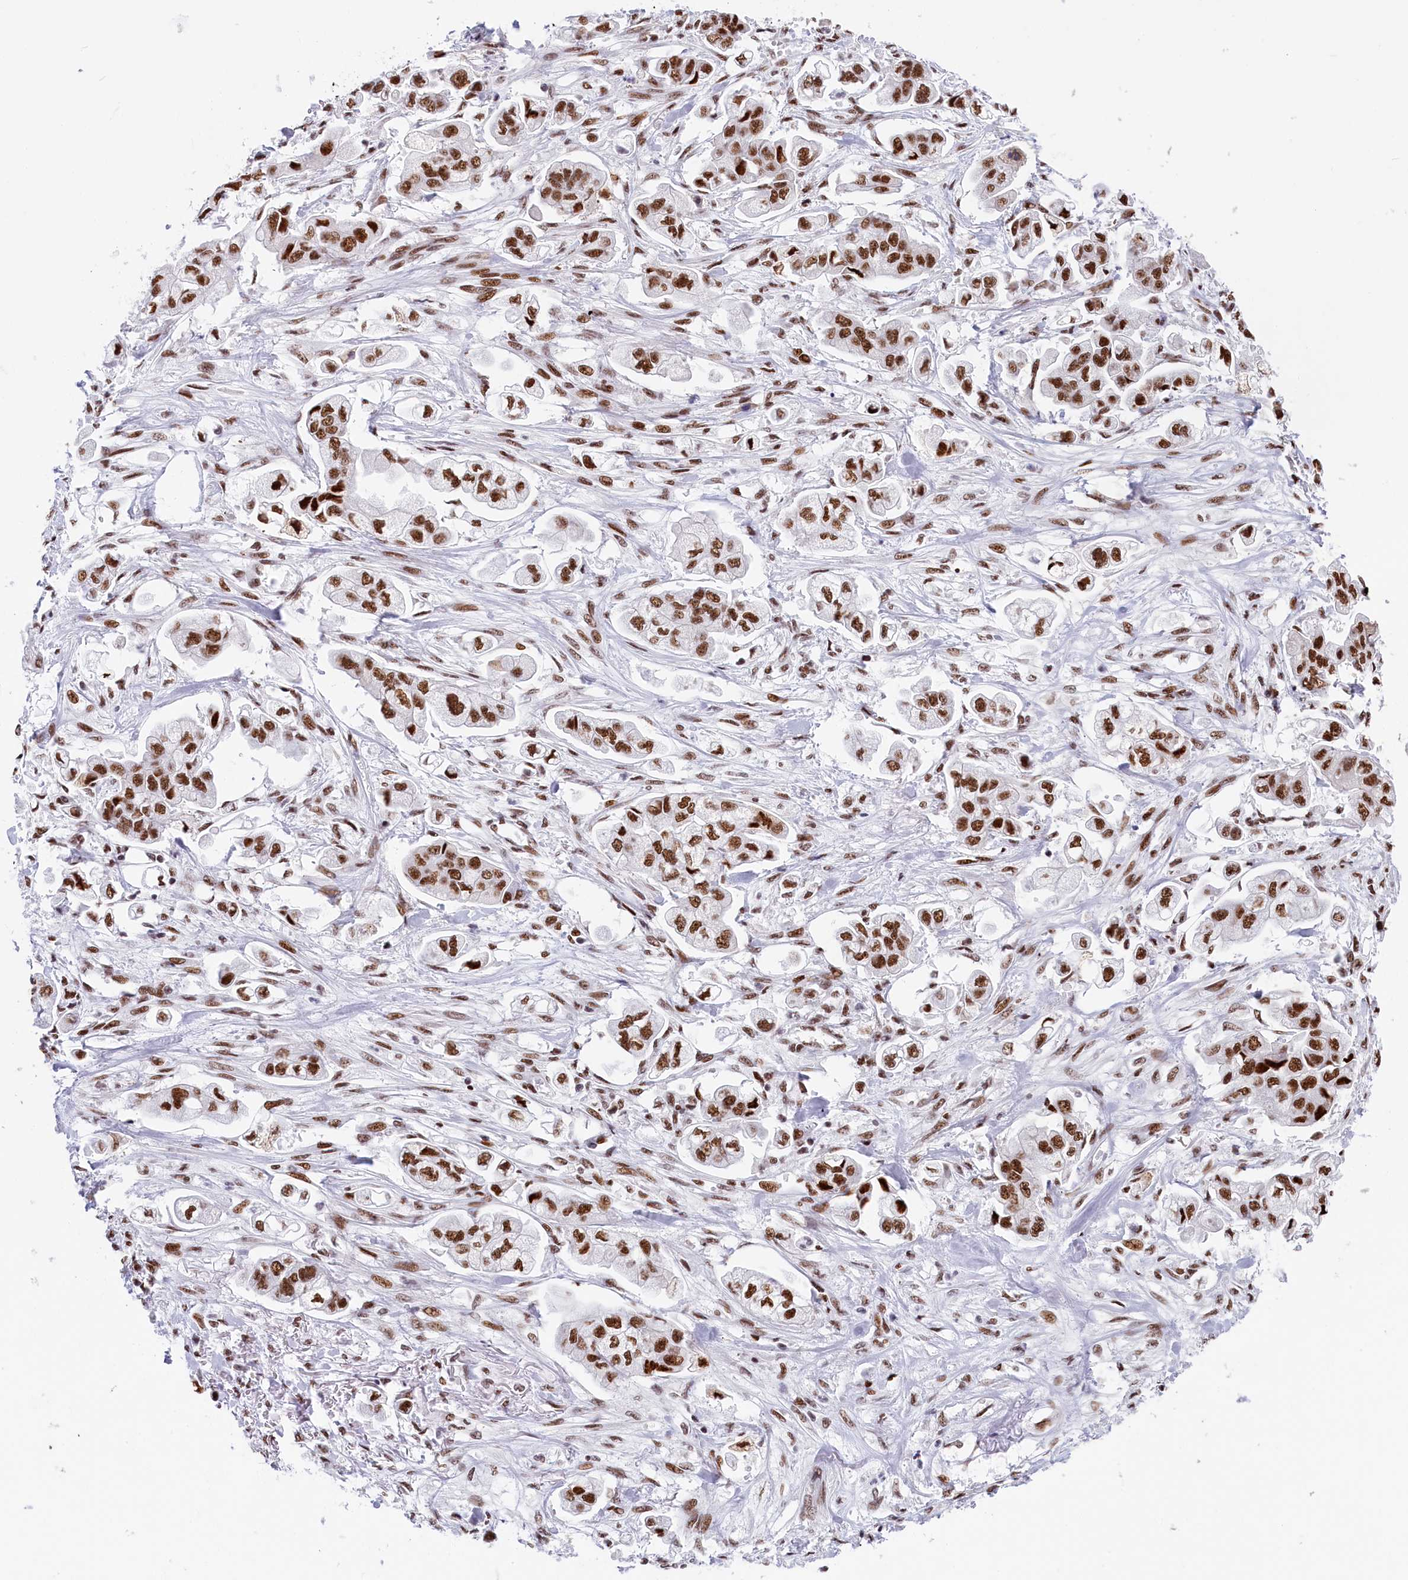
{"staining": {"intensity": "strong", "quantity": ">75%", "location": "nuclear"}, "tissue": "stomach cancer", "cell_type": "Tumor cells", "image_type": "cancer", "snomed": [{"axis": "morphology", "description": "Adenocarcinoma, NOS"}, {"axis": "topography", "description": "Stomach"}], "caption": "High-power microscopy captured an immunohistochemistry (IHC) image of stomach cancer (adenocarcinoma), revealing strong nuclear staining in approximately >75% of tumor cells.", "gene": "SNRNP70", "patient": {"sex": "male", "age": 62}}